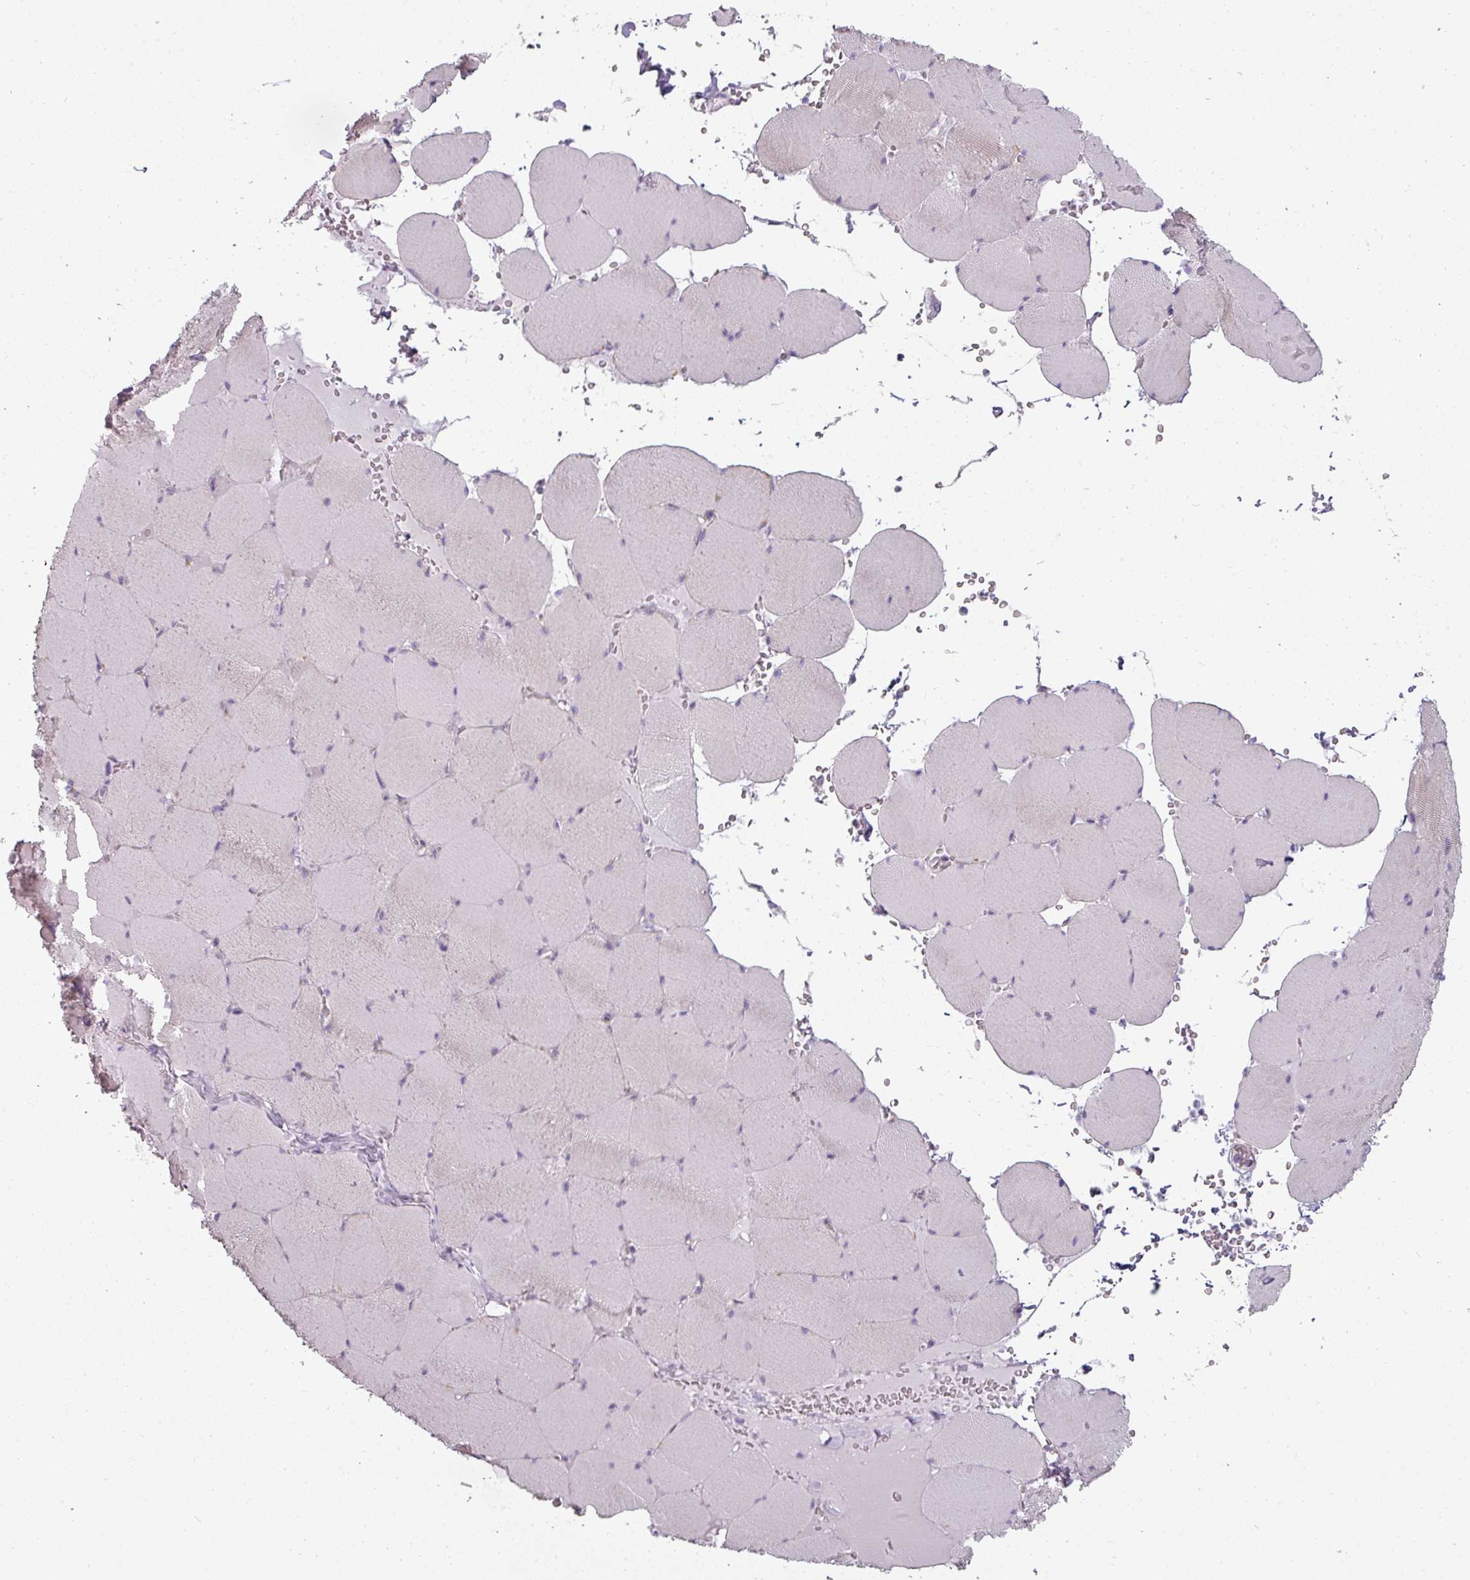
{"staining": {"intensity": "weak", "quantity": "<25%", "location": "cytoplasmic/membranous"}, "tissue": "skeletal muscle", "cell_type": "Myocytes", "image_type": "normal", "snomed": [{"axis": "morphology", "description": "Normal tissue, NOS"}, {"axis": "topography", "description": "Skeletal muscle"}, {"axis": "topography", "description": "Head-Neck"}], "caption": "The micrograph shows no significant staining in myocytes of skeletal muscle. The staining is performed using DAB (3,3'-diaminobenzidine) brown chromogen with nuclei counter-stained in using hematoxylin.", "gene": "ASB1", "patient": {"sex": "male", "age": 66}}